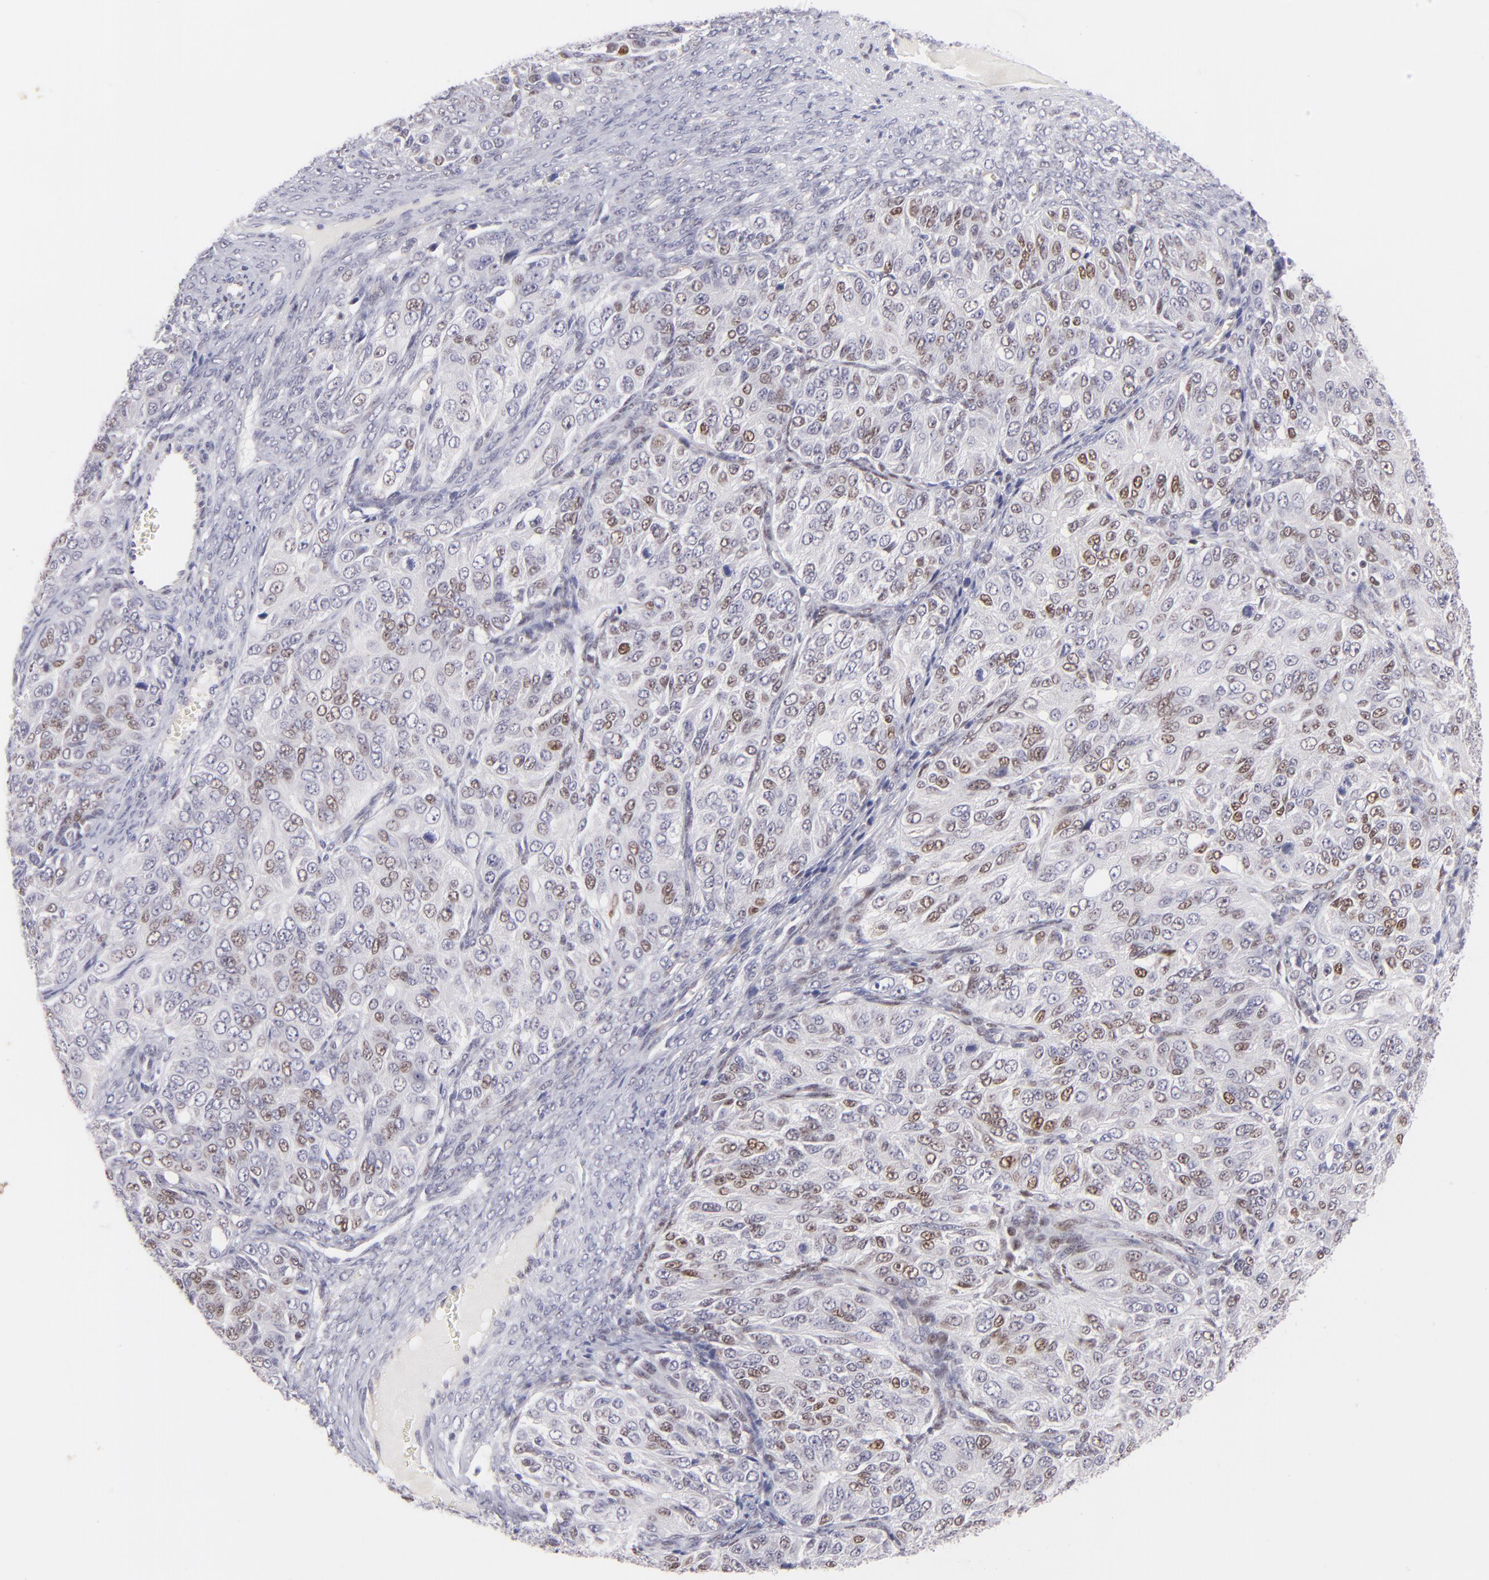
{"staining": {"intensity": "weak", "quantity": "25%-75%", "location": "nuclear"}, "tissue": "ovarian cancer", "cell_type": "Tumor cells", "image_type": "cancer", "snomed": [{"axis": "morphology", "description": "Carcinoma, endometroid"}, {"axis": "topography", "description": "Ovary"}], "caption": "Human ovarian cancer (endometroid carcinoma) stained with a brown dye exhibits weak nuclear positive positivity in about 25%-75% of tumor cells.", "gene": "POU2F1", "patient": {"sex": "female", "age": 51}}